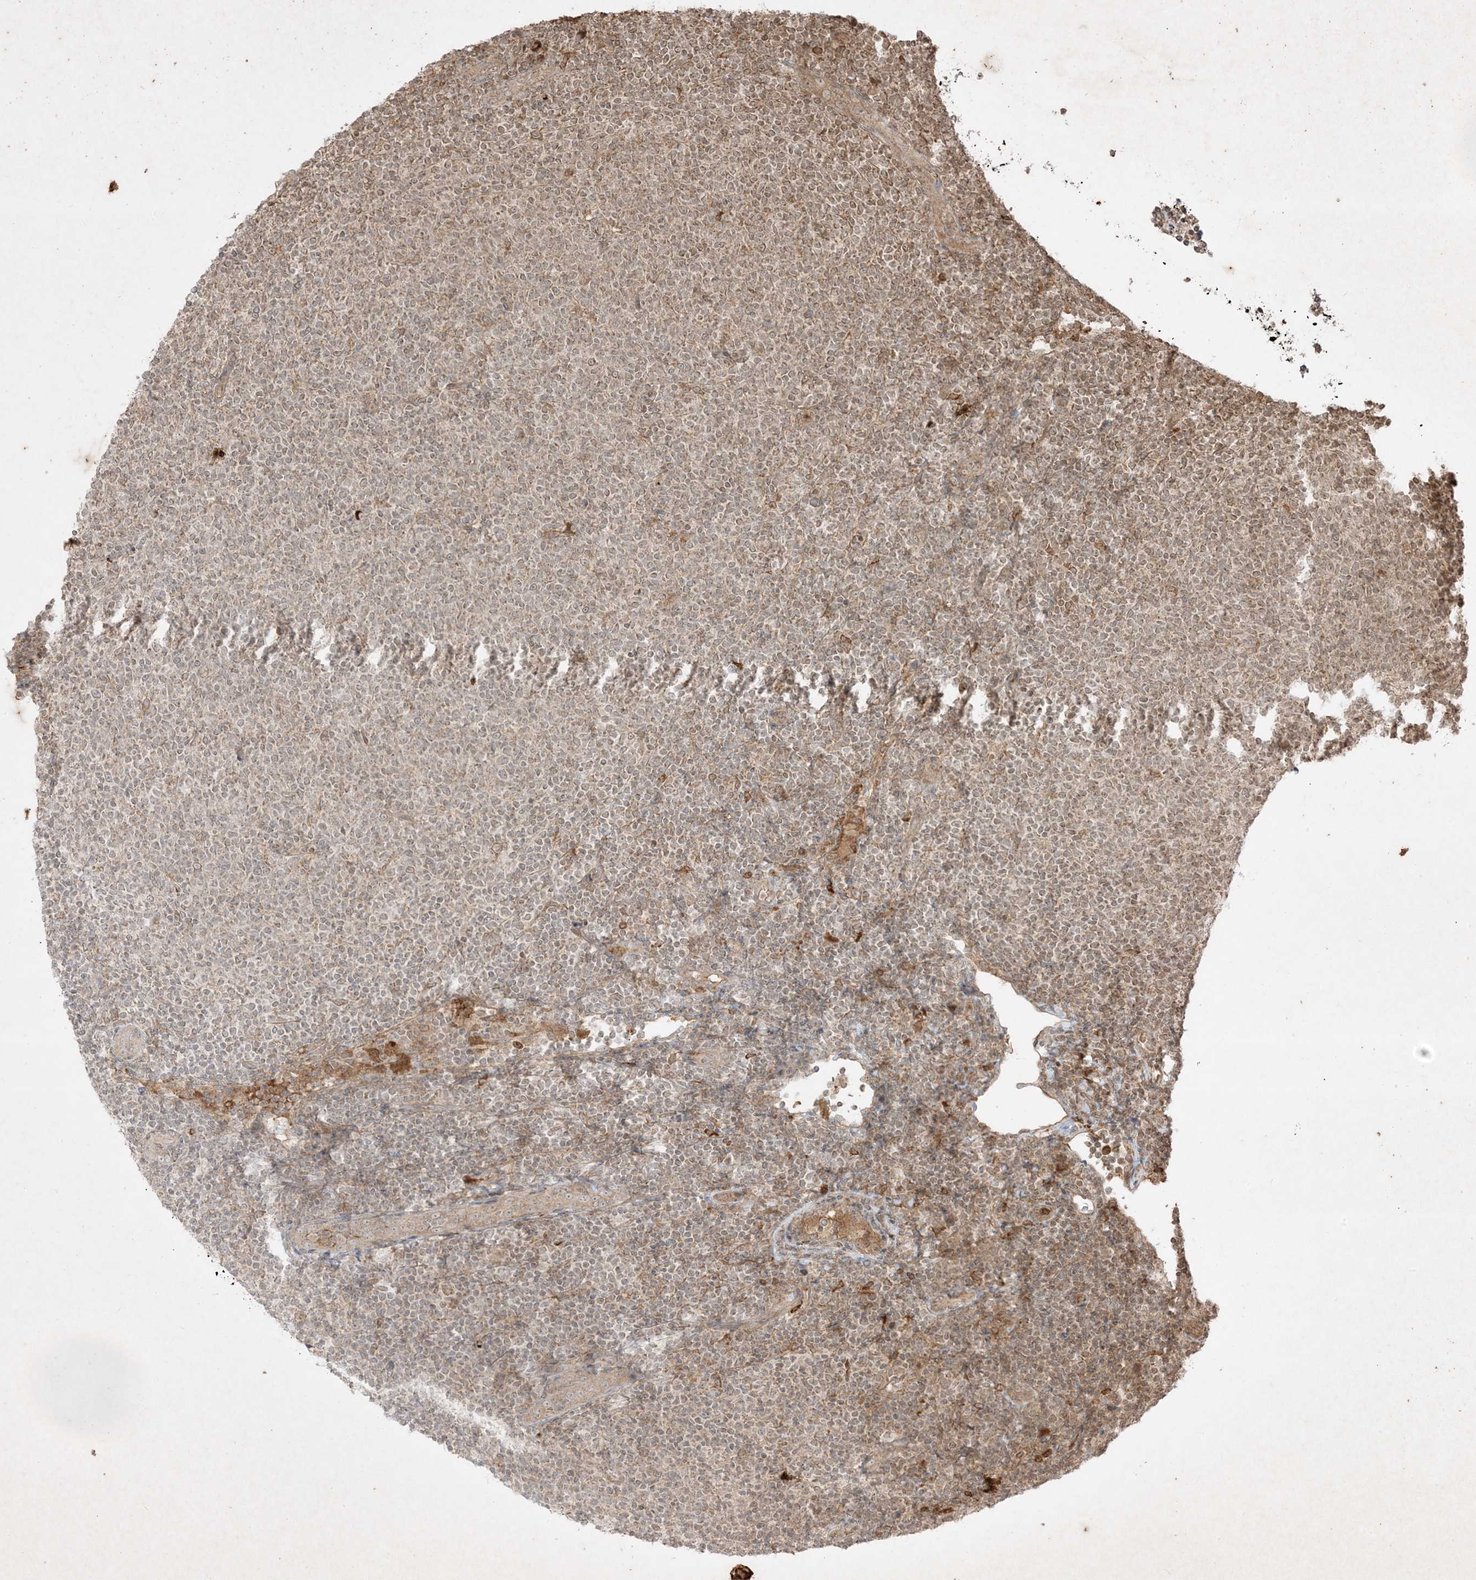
{"staining": {"intensity": "weak", "quantity": "25%-75%", "location": "cytoplasmic/membranous"}, "tissue": "lymphoma", "cell_type": "Tumor cells", "image_type": "cancer", "snomed": [{"axis": "morphology", "description": "Malignant lymphoma, non-Hodgkin's type, Low grade"}, {"axis": "topography", "description": "Lymph node"}], "caption": "A high-resolution image shows IHC staining of lymphoma, which shows weak cytoplasmic/membranous expression in about 25%-75% of tumor cells.", "gene": "PTK6", "patient": {"sex": "male", "age": 66}}